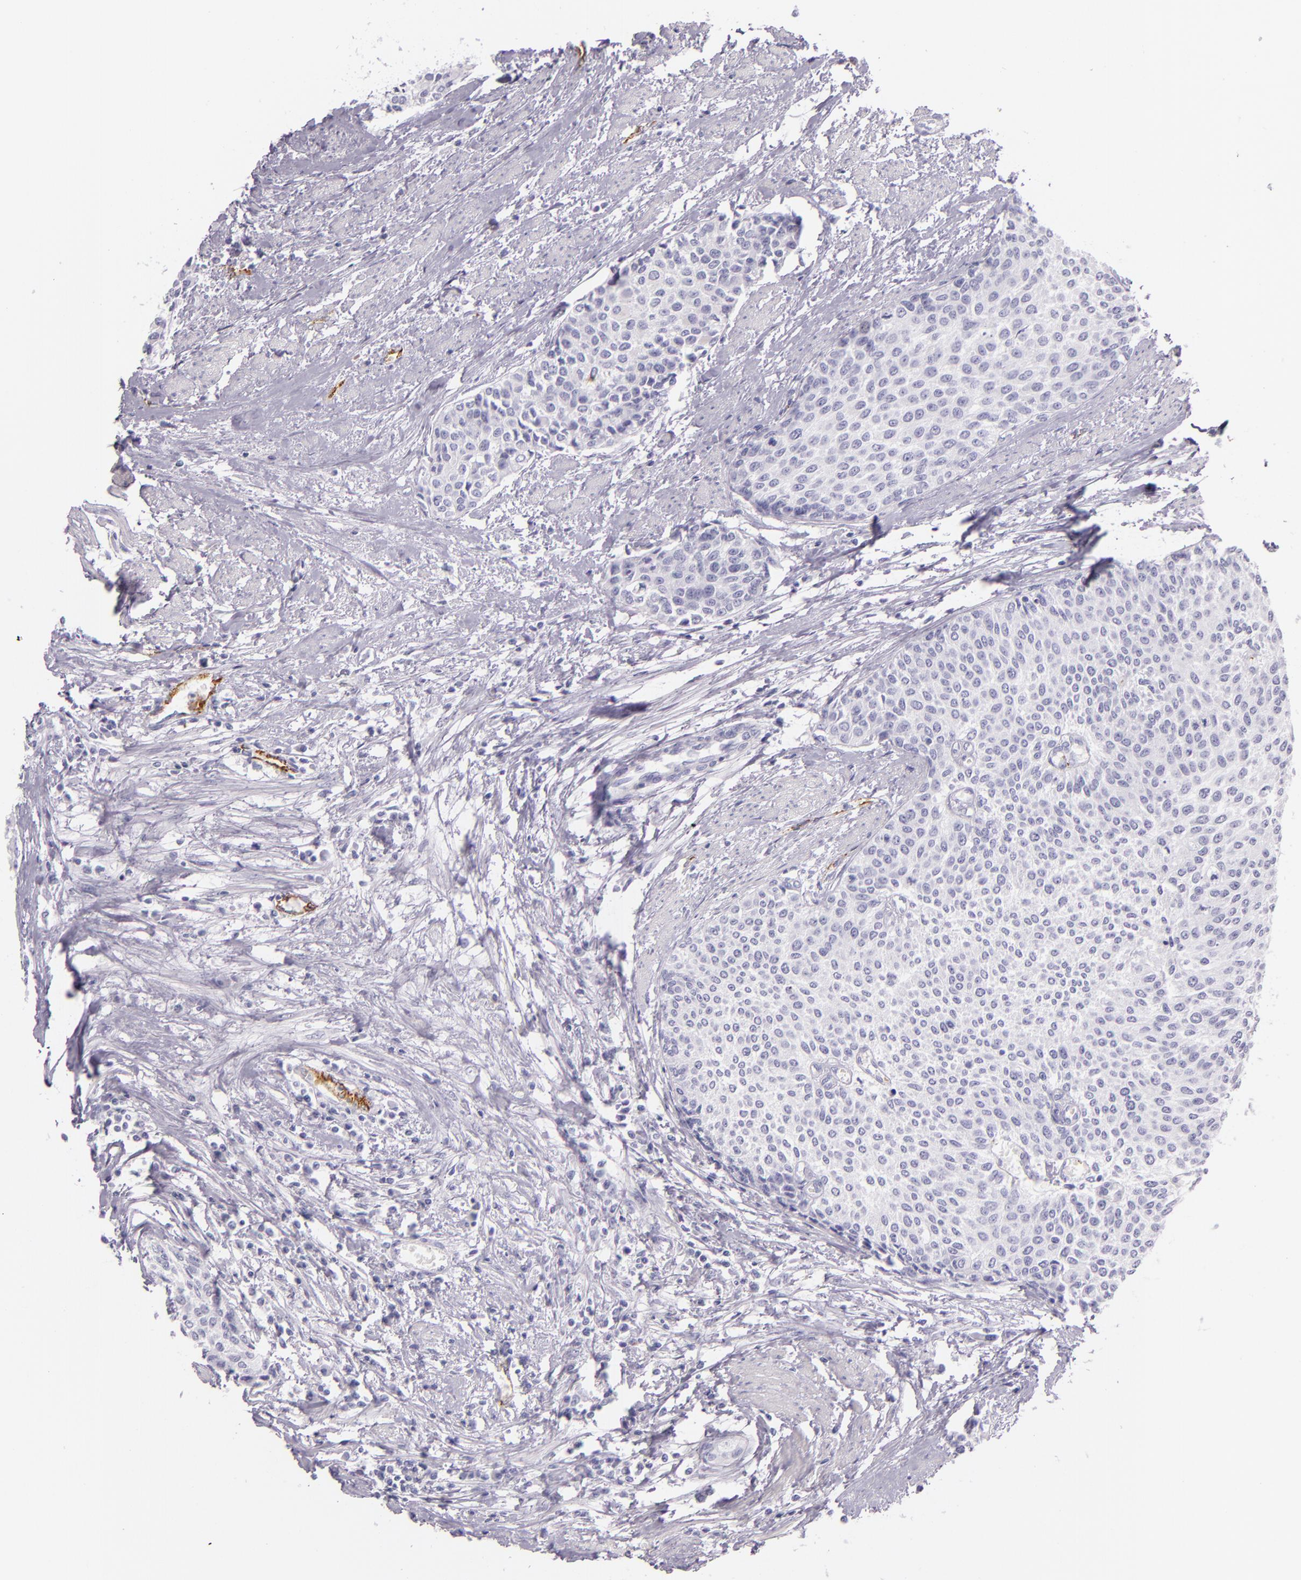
{"staining": {"intensity": "negative", "quantity": "none", "location": "none"}, "tissue": "urothelial cancer", "cell_type": "Tumor cells", "image_type": "cancer", "snomed": [{"axis": "morphology", "description": "Urothelial carcinoma, Low grade"}, {"axis": "topography", "description": "Urinary bladder"}], "caption": "The photomicrograph reveals no staining of tumor cells in urothelial cancer.", "gene": "SELP", "patient": {"sex": "female", "age": 73}}